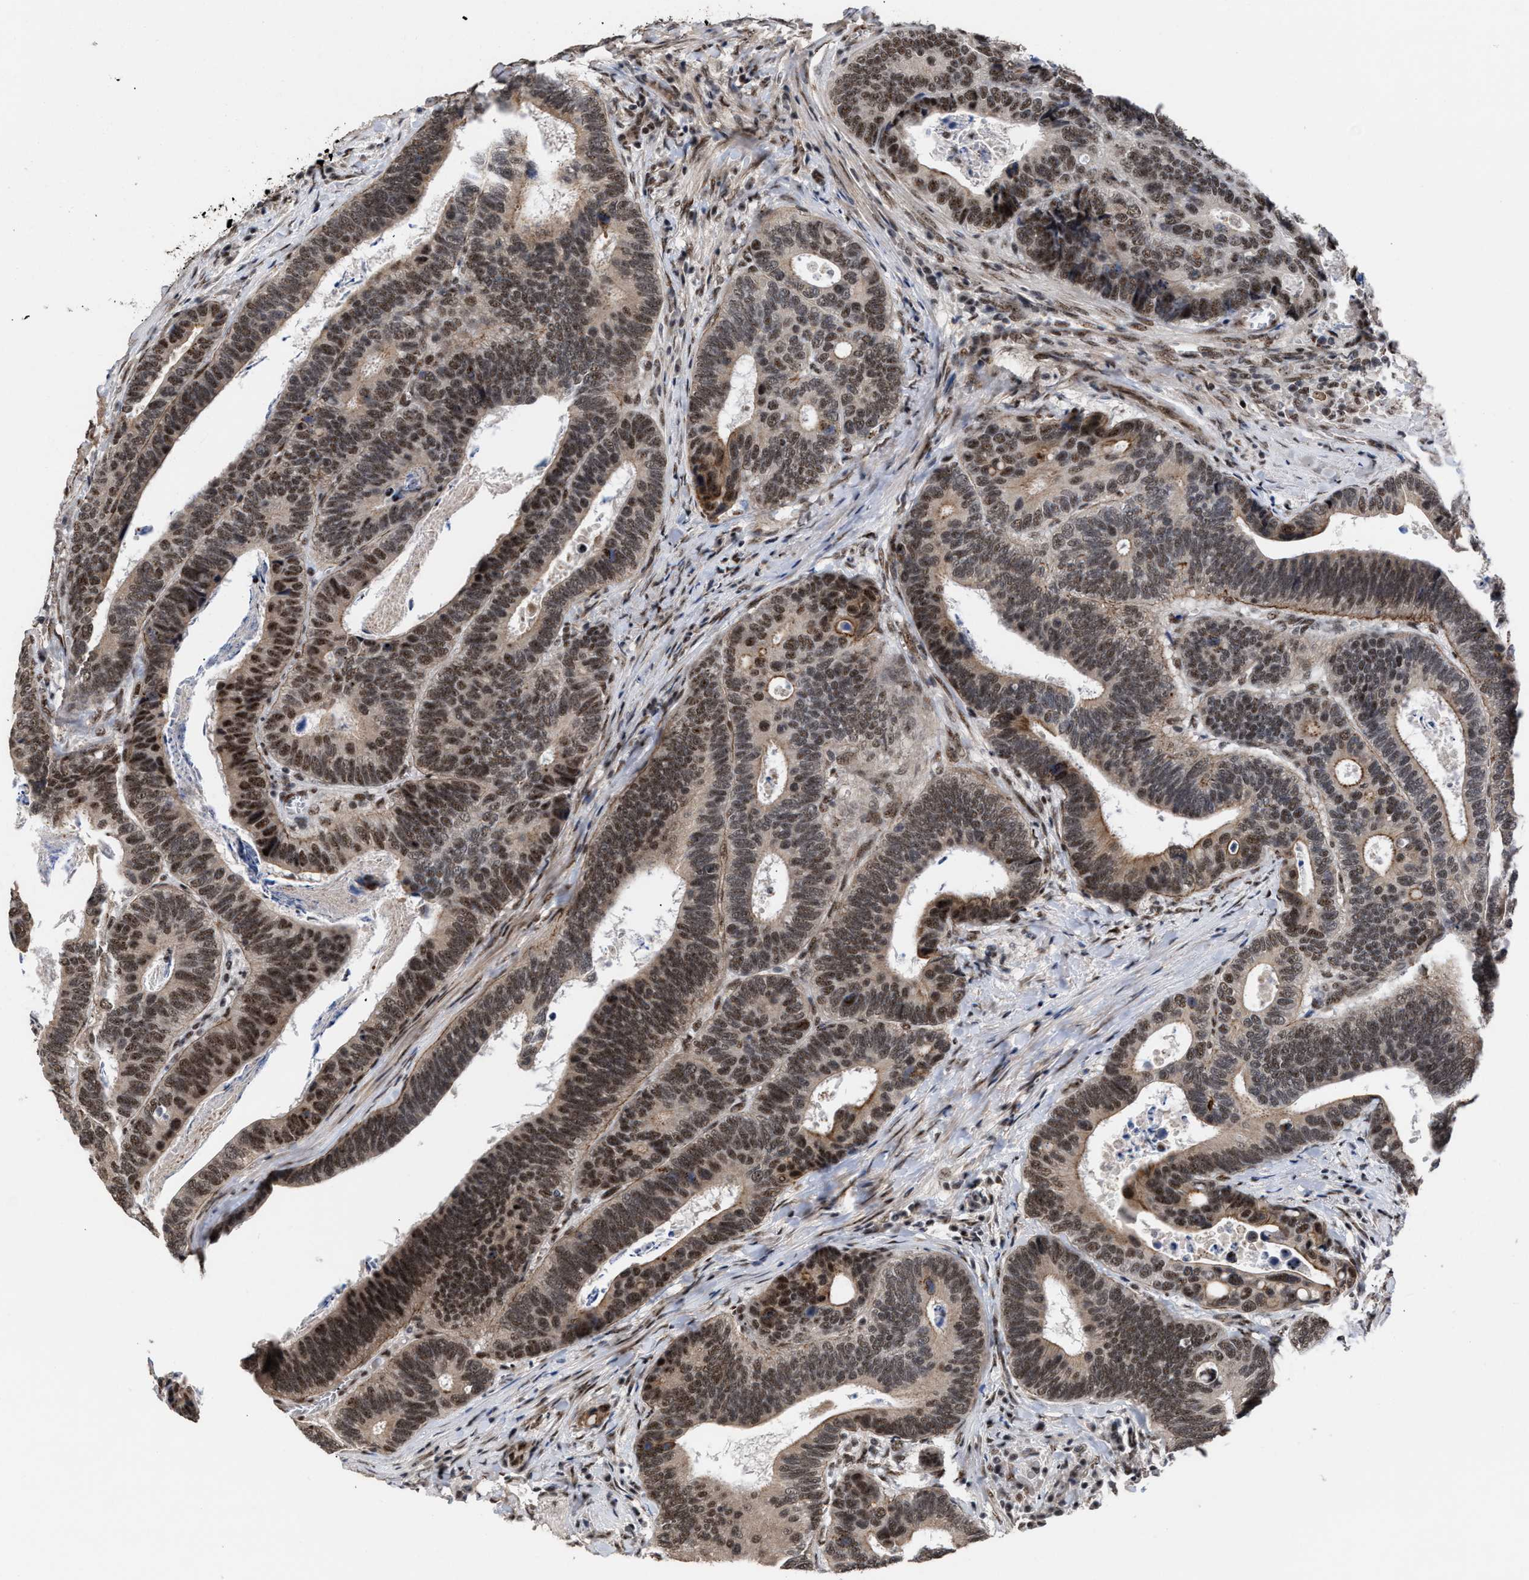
{"staining": {"intensity": "strong", "quantity": ">75%", "location": "cytoplasmic/membranous,nuclear"}, "tissue": "colorectal cancer", "cell_type": "Tumor cells", "image_type": "cancer", "snomed": [{"axis": "morphology", "description": "Inflammation, NOS"}, {"axis": "morphology", "description": "Adenocarcinoma, NOS"}, {"axis": "topography", "description": "Colon"}], "caption": "Adenocarcinoma (colorectal) stained with DAB immunohistochemistry displays high levels of strong cytoplasmic/membranous and nuclear staining in approximately >75% of tumor cells. (IHC, brightfield microscopy, high magnification).", "gene": "EIF4A3", "patient": {"sex": "male", "age": 72}}